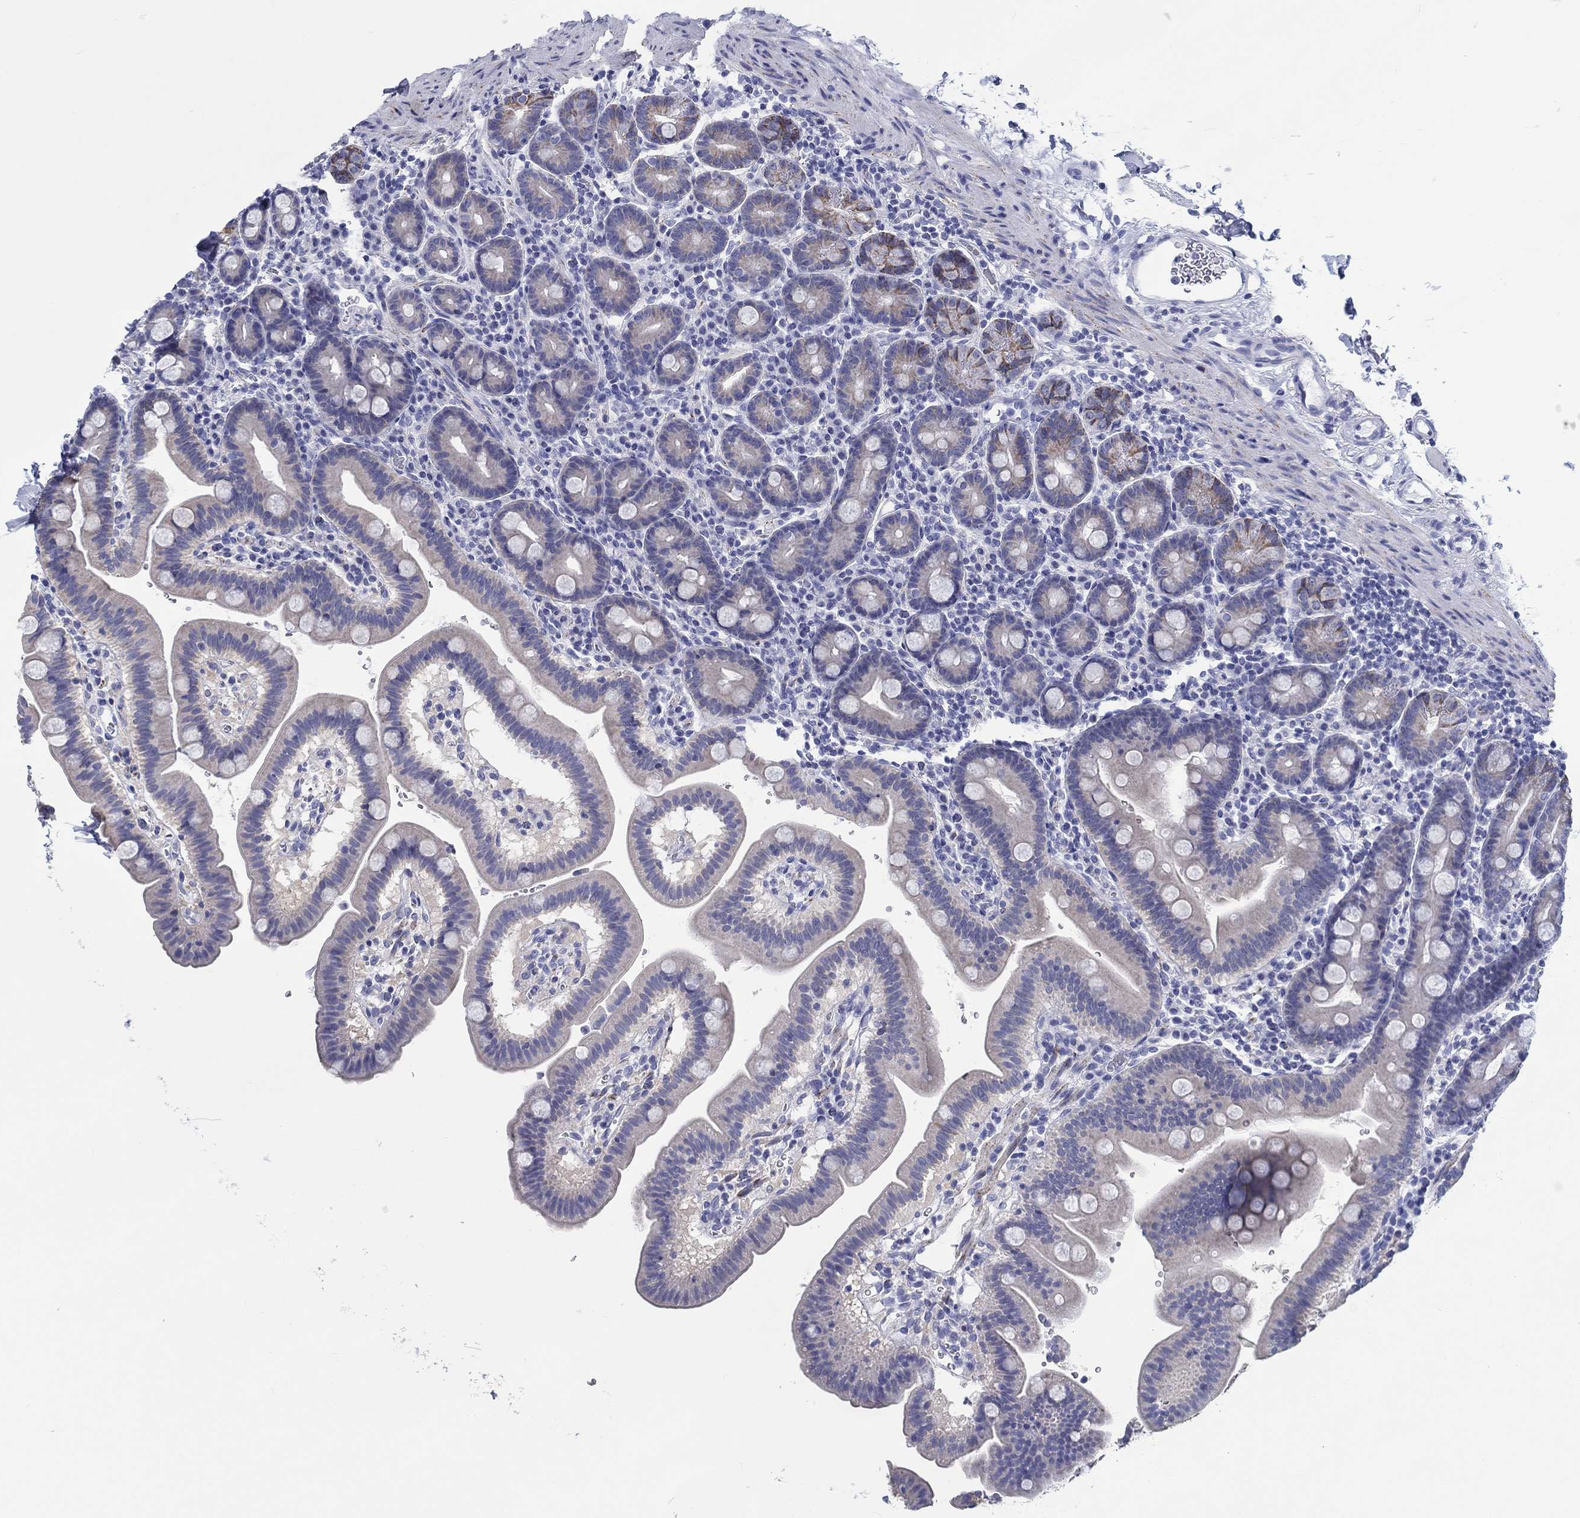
{"staining": {"intensity": "strong", "quantity": "<25%", "location": "cytoplasmic/membranous"}, "tissue": "duodenum", "cell_type": "Glandular cells", "image_type": "normal", "snomed": [{"axis": "morphology", "description": "Normal tissue, NOS"}, {"axis": "topography", "description": "Duodenum"}], "caption": "Immunohistochemistry histopathology image of benign duodenum stained for a protein (brown), which exhibits medium levels of strong cytoplasmic/membranous positivity in approximately <25% of glandular cells.", "gene": "H1", "patient": {"sex": "male", "age": 59}}